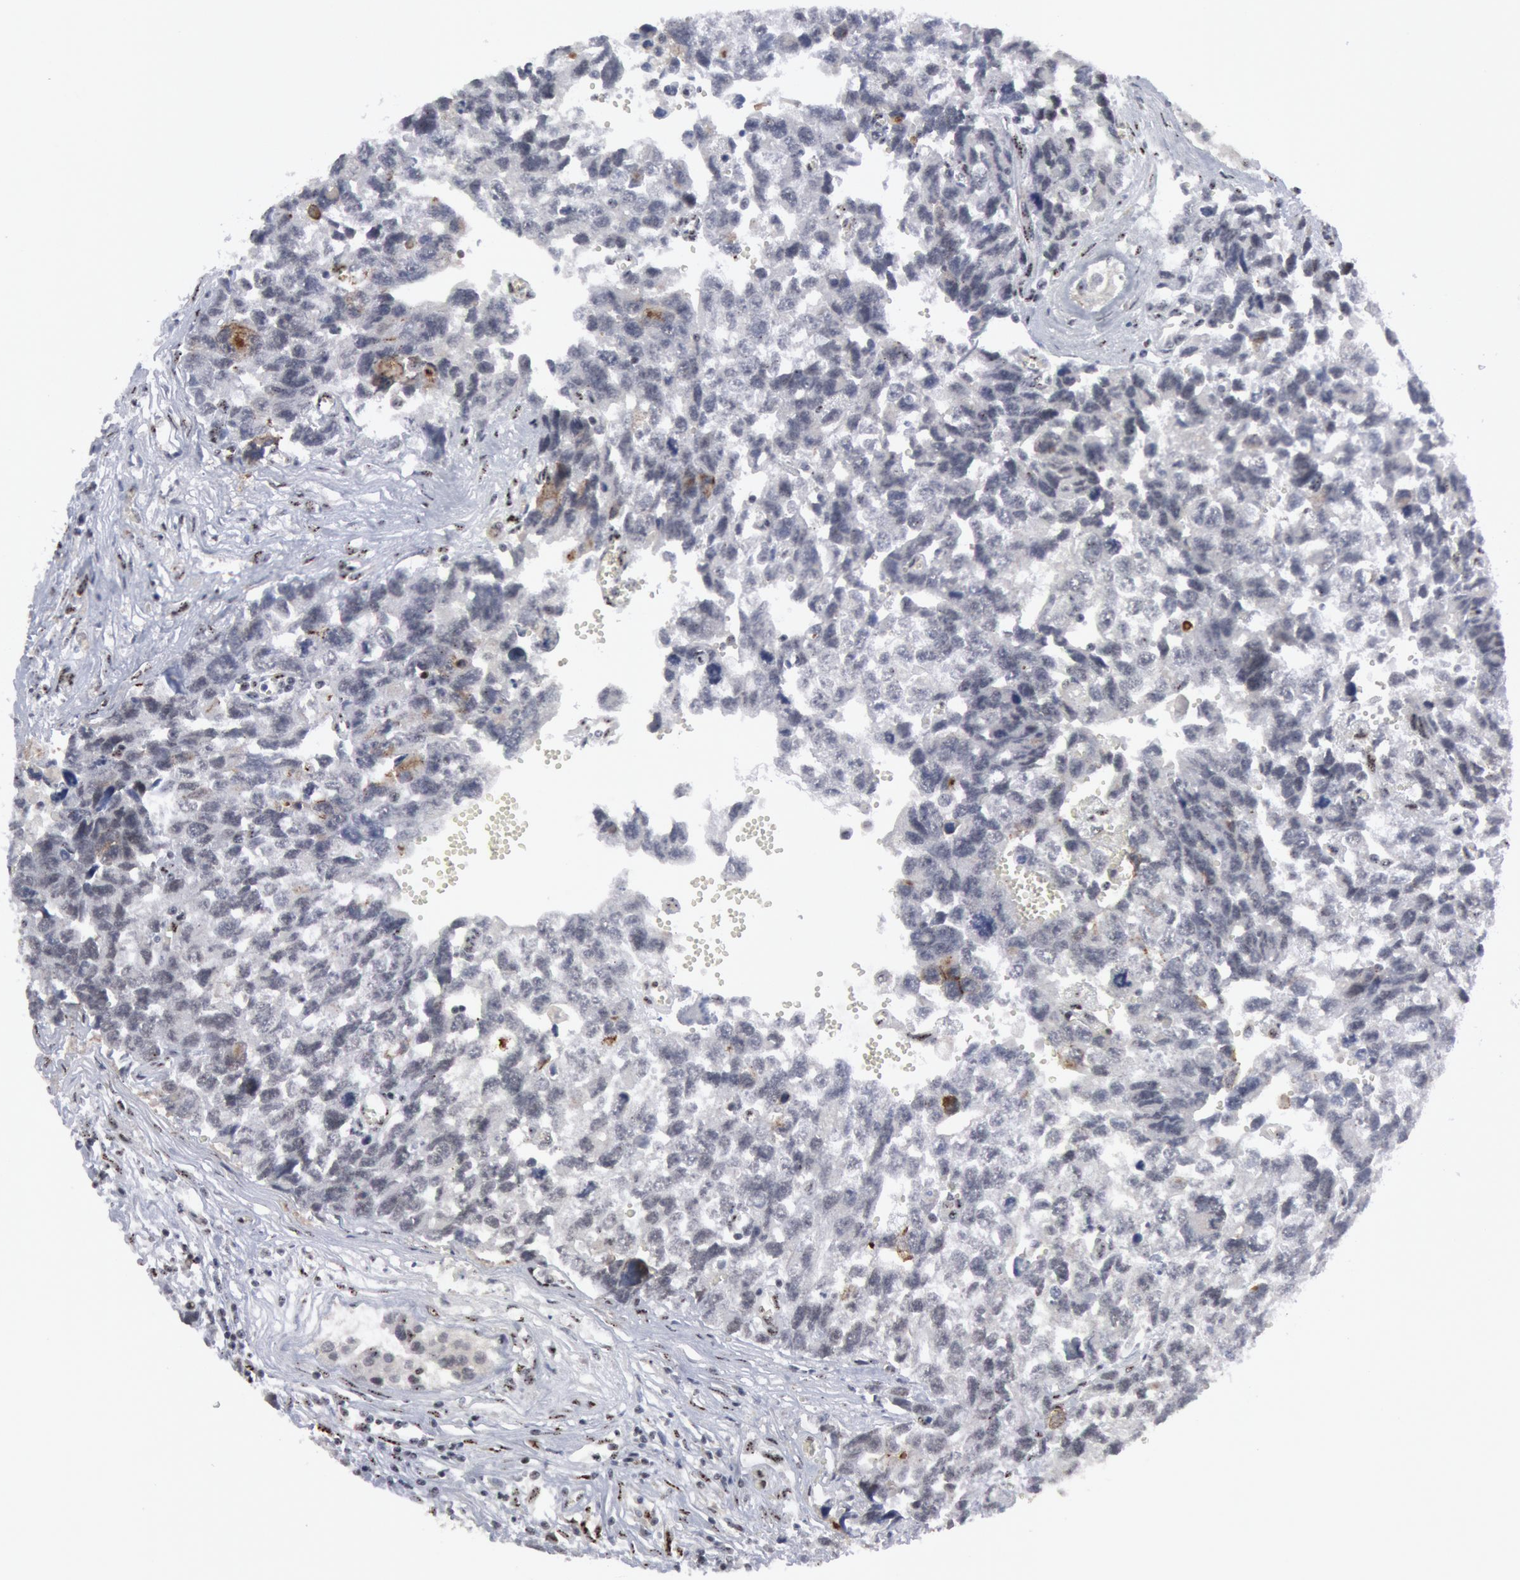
{"staining": {"intensity": "negative", "quantity": "none", "location": "none"}, "tissue": "testis cancer", "cell_type": "Tumor cells", "image_type": "cancer", "snomed": [{"axis": "morphology", "description": "Carcinoma, Embryonal, NOS"}, {"axis": "topography", "description": "Testis"}], "caption": "A photomicrograph of human testis cancer (embryonal carcinoma) is negative for staining in tumor cells.", "gene": "FOXO1", "patient": {"sex": "male", "age": 31}}